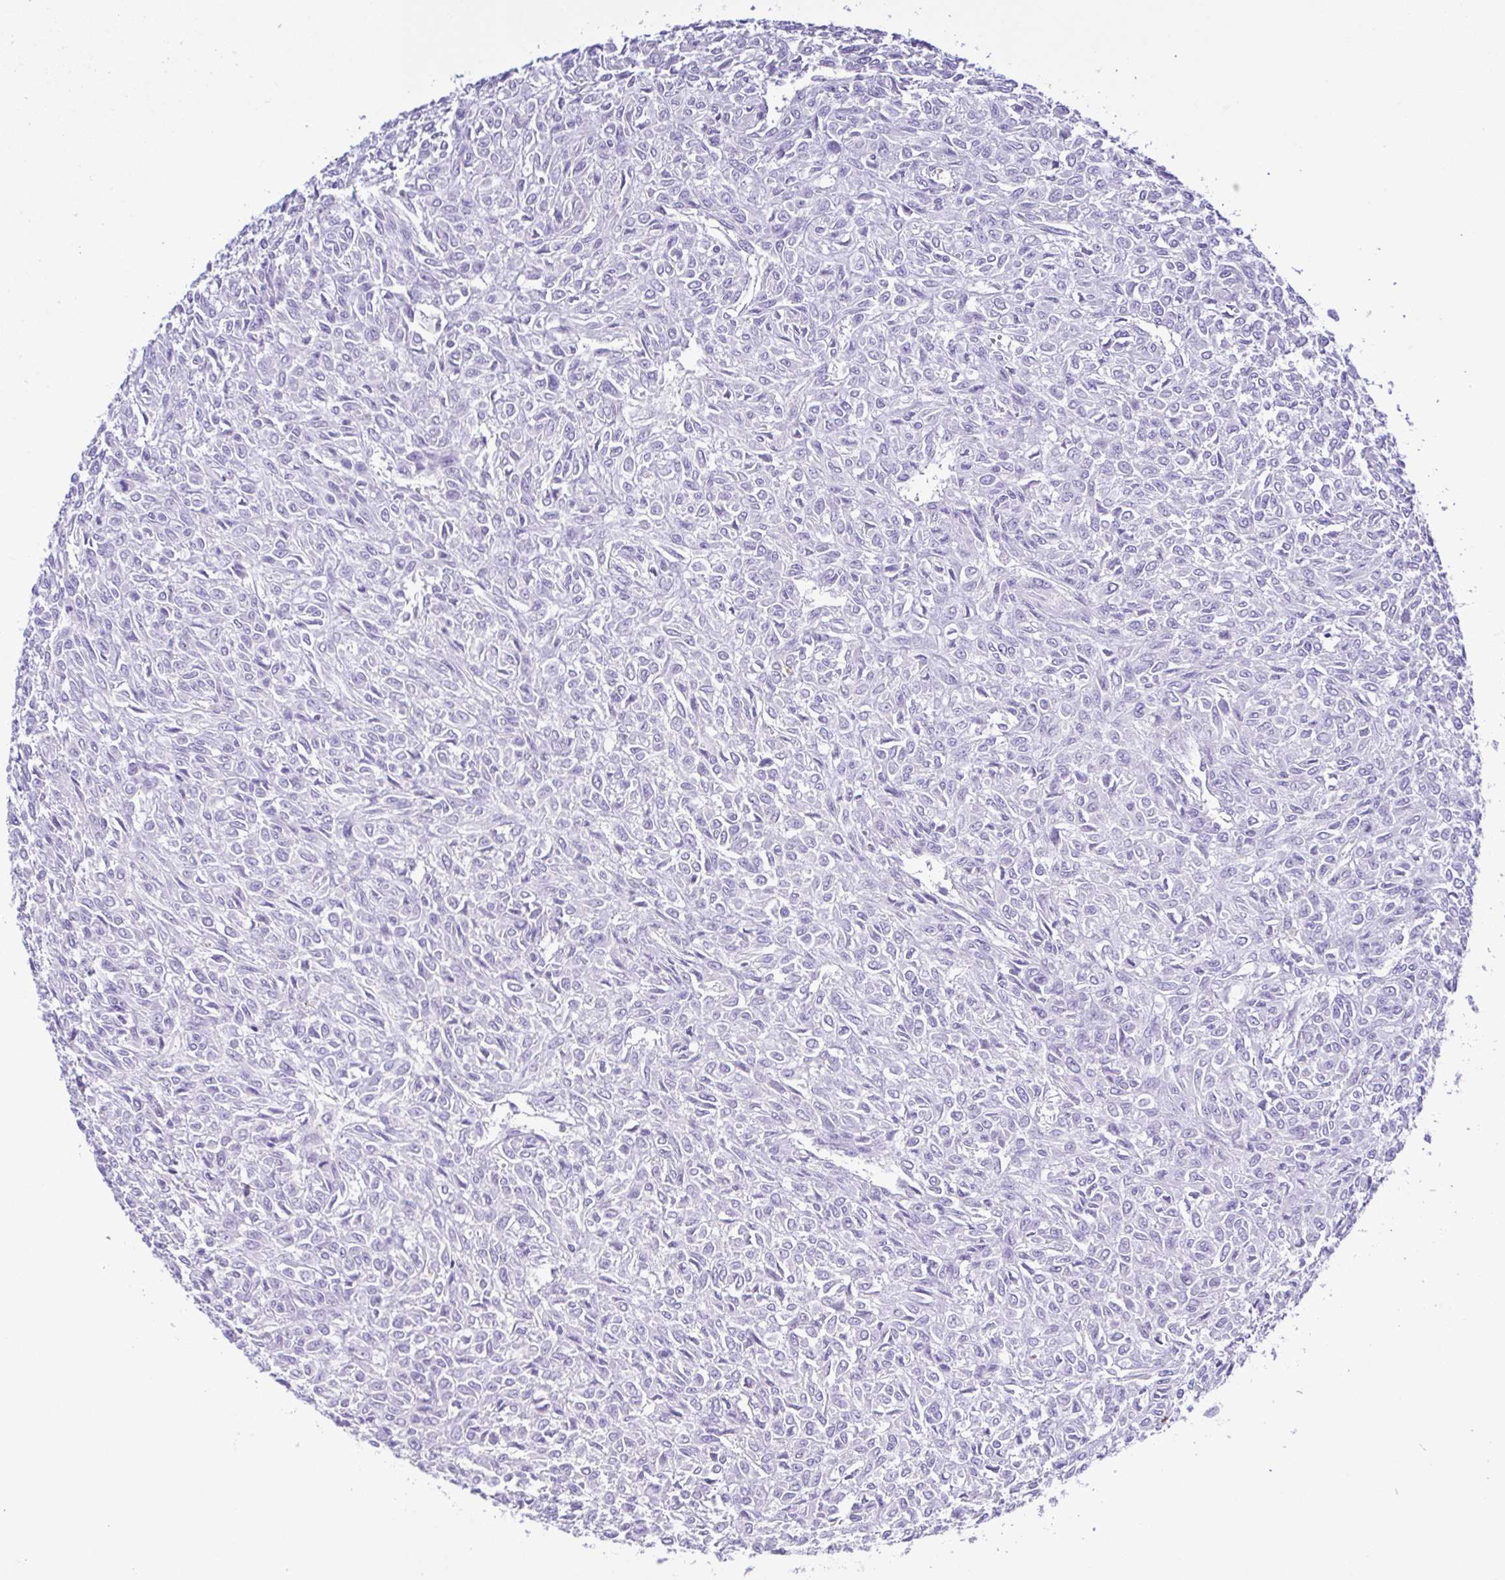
{"staining": {"intensity": "negative", "quantity": "none", "location": "none"}, "tissue": "renal cancer", "cell_type": "Tumor cells", "image_type": "cancer", "snomed": [{"axis": "morphology", "description": "Adenocarcinoma, NOS"}, {"axis": "topography", "description": "Kidney"}], "caption": "Tumor cells are negative for protein expression in human renal adenocarcinoma.", "gene": "PGLYRP1", "patient": {"sex": "male", "age": 58}}